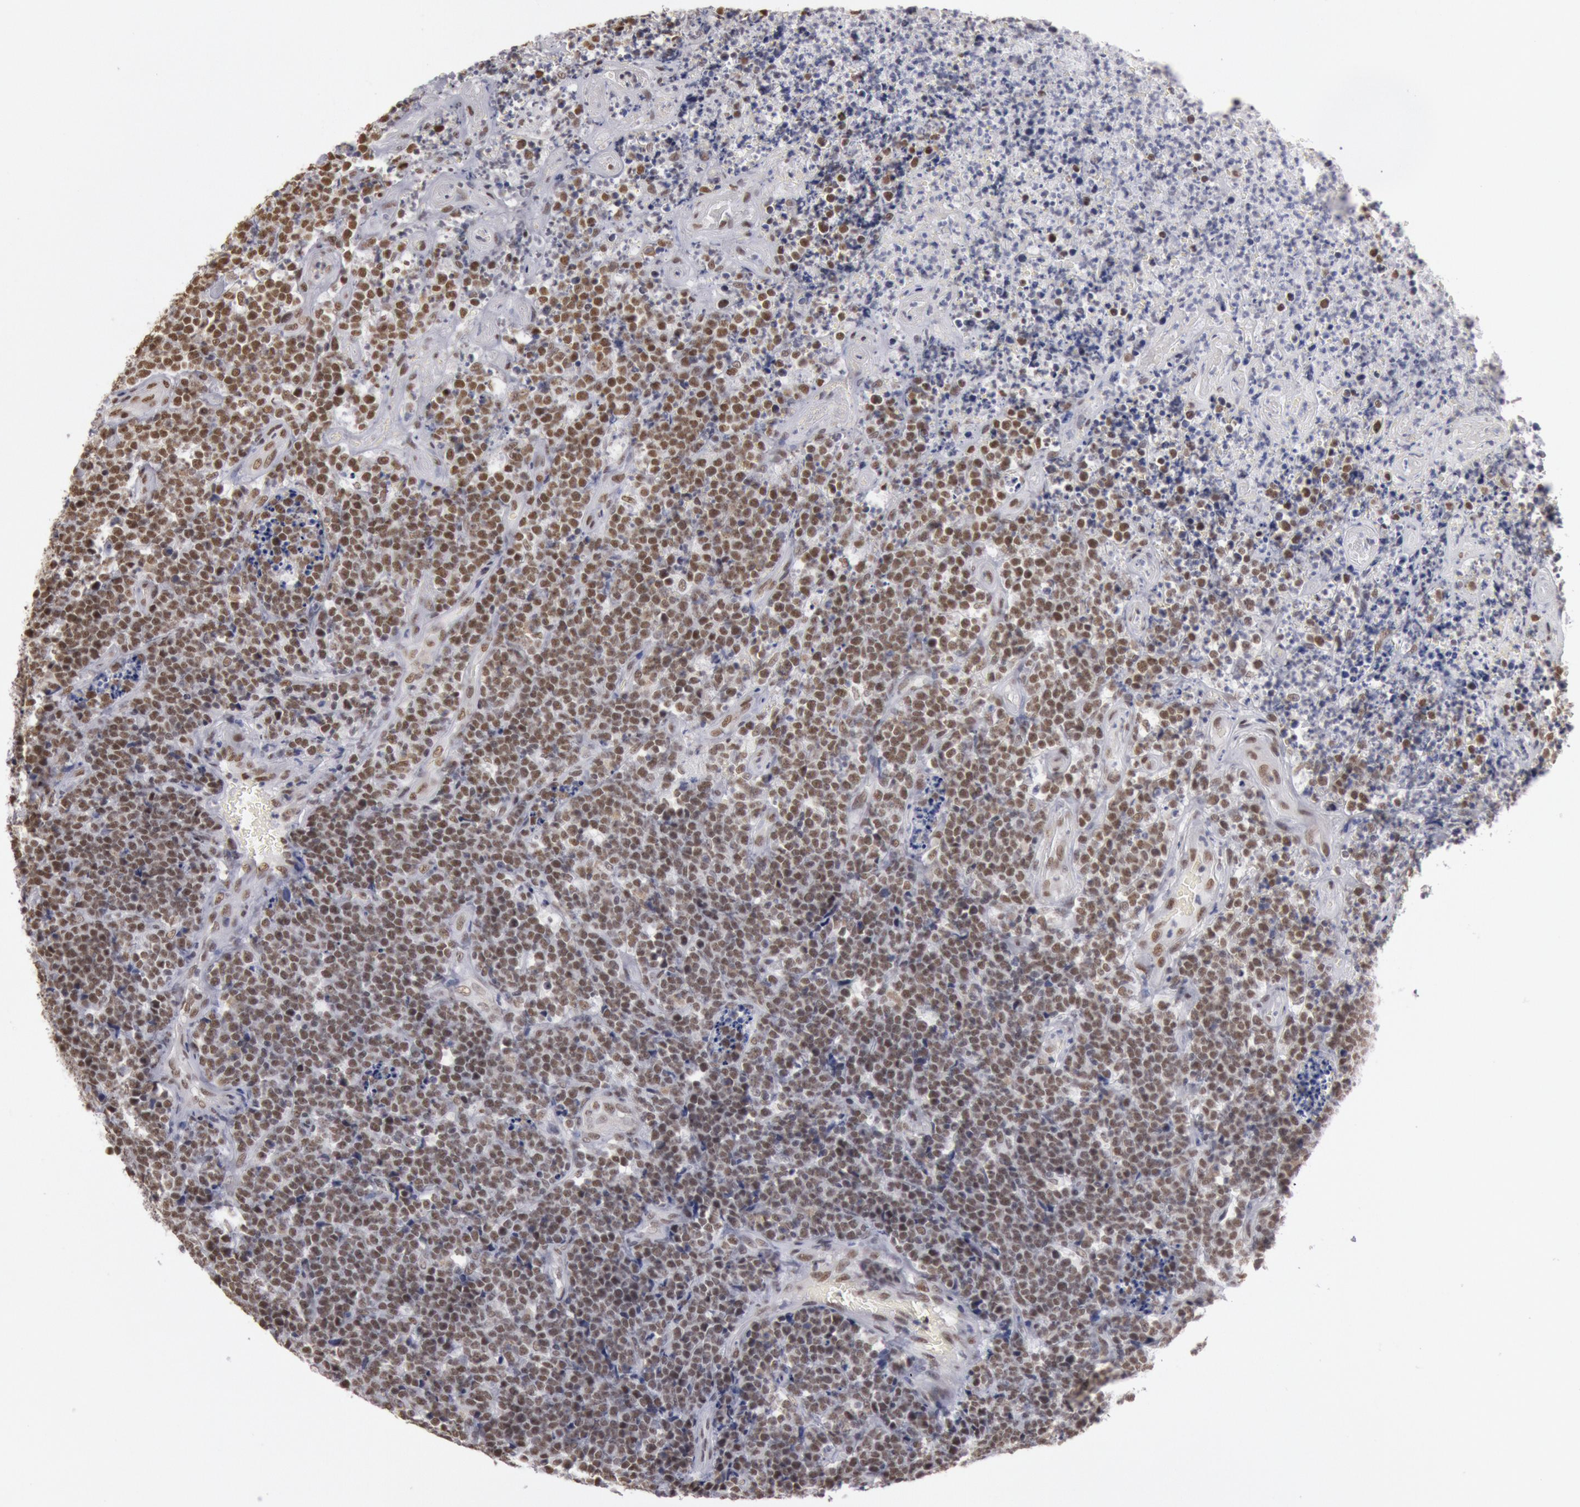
{"staining": {"intensity": "strong", "quantity": "25%-75%", "location": "nuclear"}, "tissue": "lymphoma", "cell_type": "Tumor cells", "image_type": "cancer", "snomed": [{"axis": "morphology", "description": "Malignant lymphoma, non-Hodgkin's type, High grade"}, {"axis": "topography", "description": "Small intestine"}, {"axis": "topography", "description": "Colon"}], "caption": "Immunohistochemistry image of neoplastic tissue: lymphoma stained using immunohistochemistry displays high levels of strong protein expression localized specifically in the nuclear of tumor cells, appearing as a nuclear brown color.", "gene": "ESS2", "patient": {"sex": "male", "age": 8}}